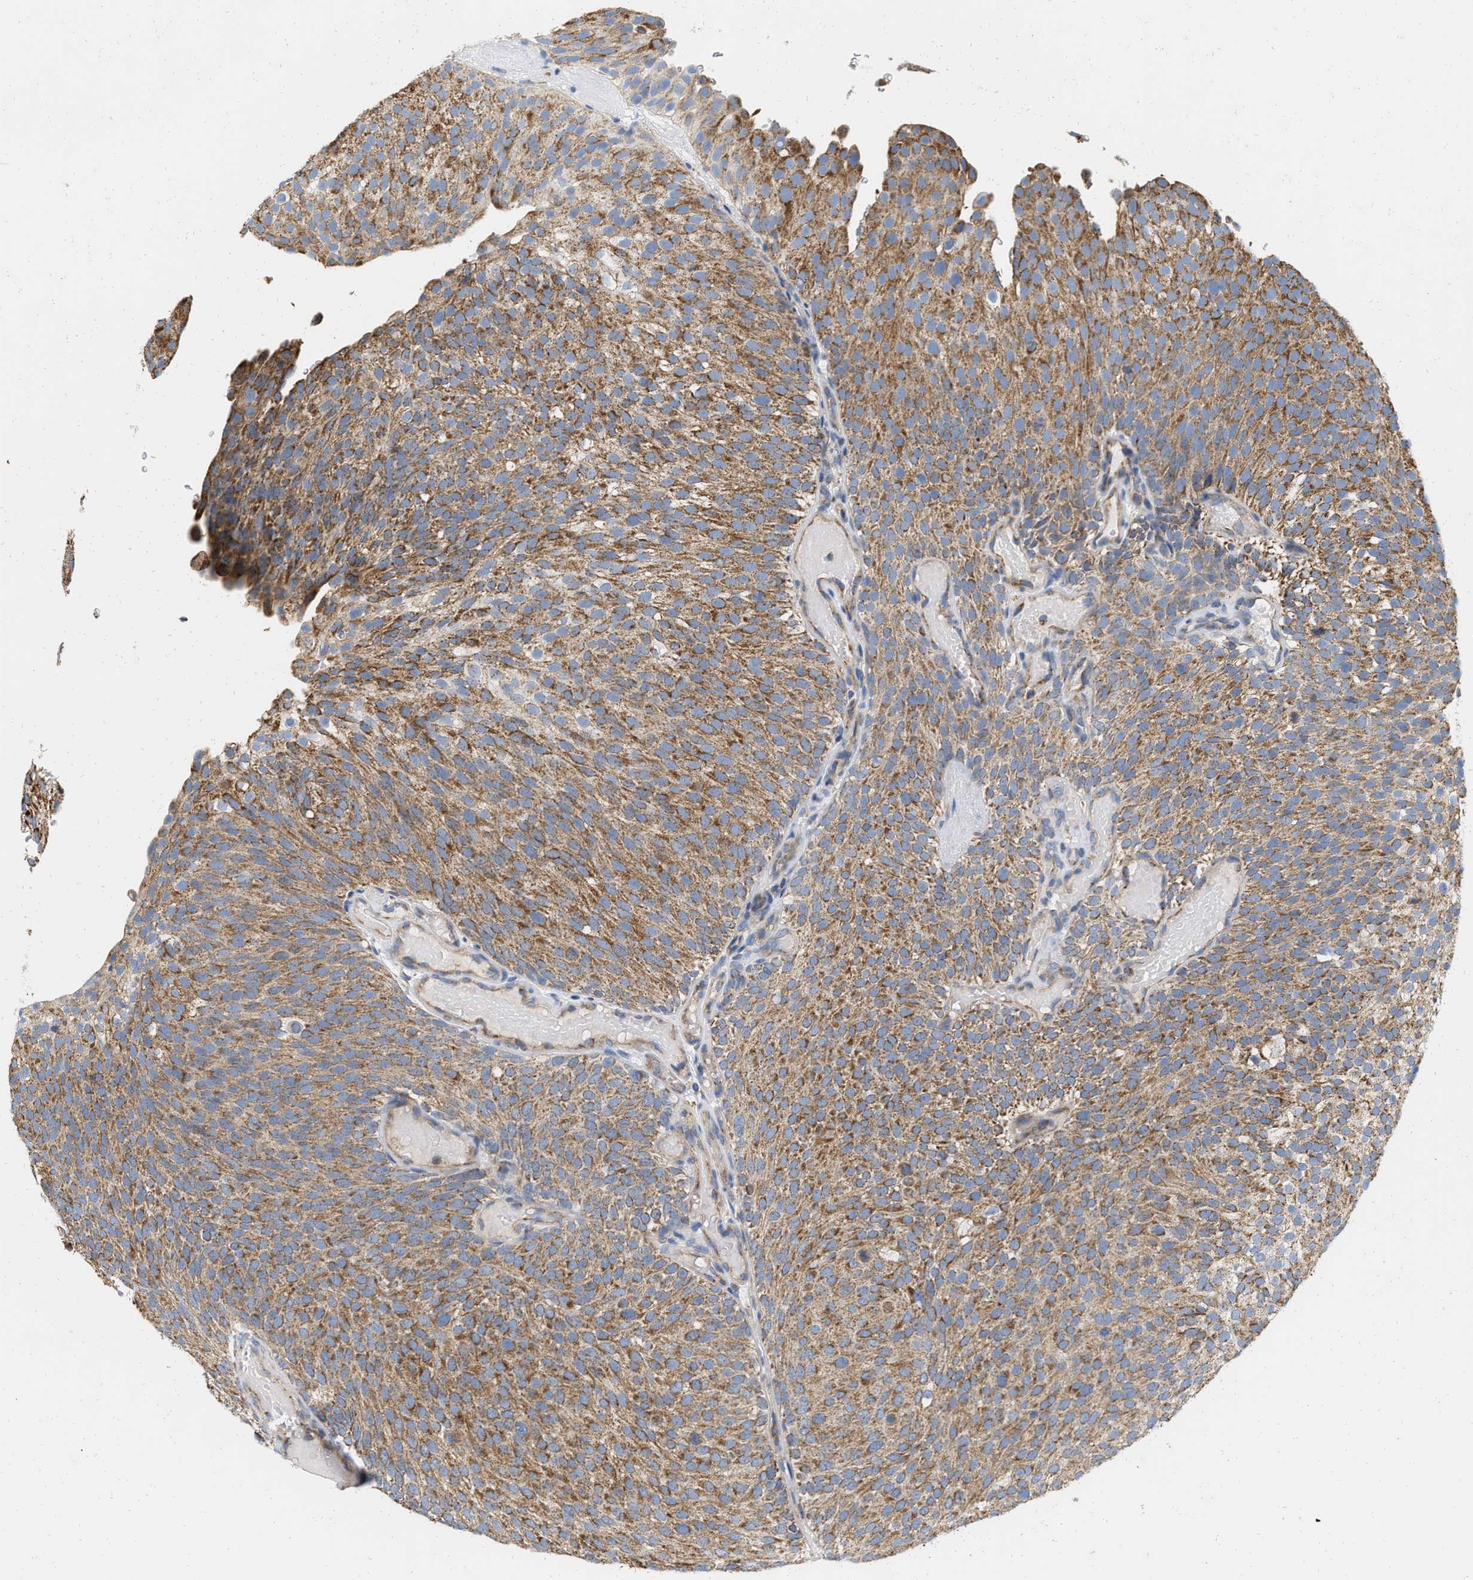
{"staining": {"intensity": "moderate", "quantity": ">75%", "location": "cytoplasmic/membranous"}, "tissue": "urothelial cancer", "cell_type": "Tumor cells", "image_type": "cancer", "snomed": [{"axis": "morphology", "description": "Urothelial carcinoma, Low grade"}, {"axis": "topography", "description": "Urinary bladder"}], "caption": "There is medium levels of moderate cytoplasmic/membranous staining in tumor cells of urothelial cancer, as demonstrated by immunohistochemical staining (brown color).", "gene": "GRB10", "patient": {"sex": "male", "age": 78}}